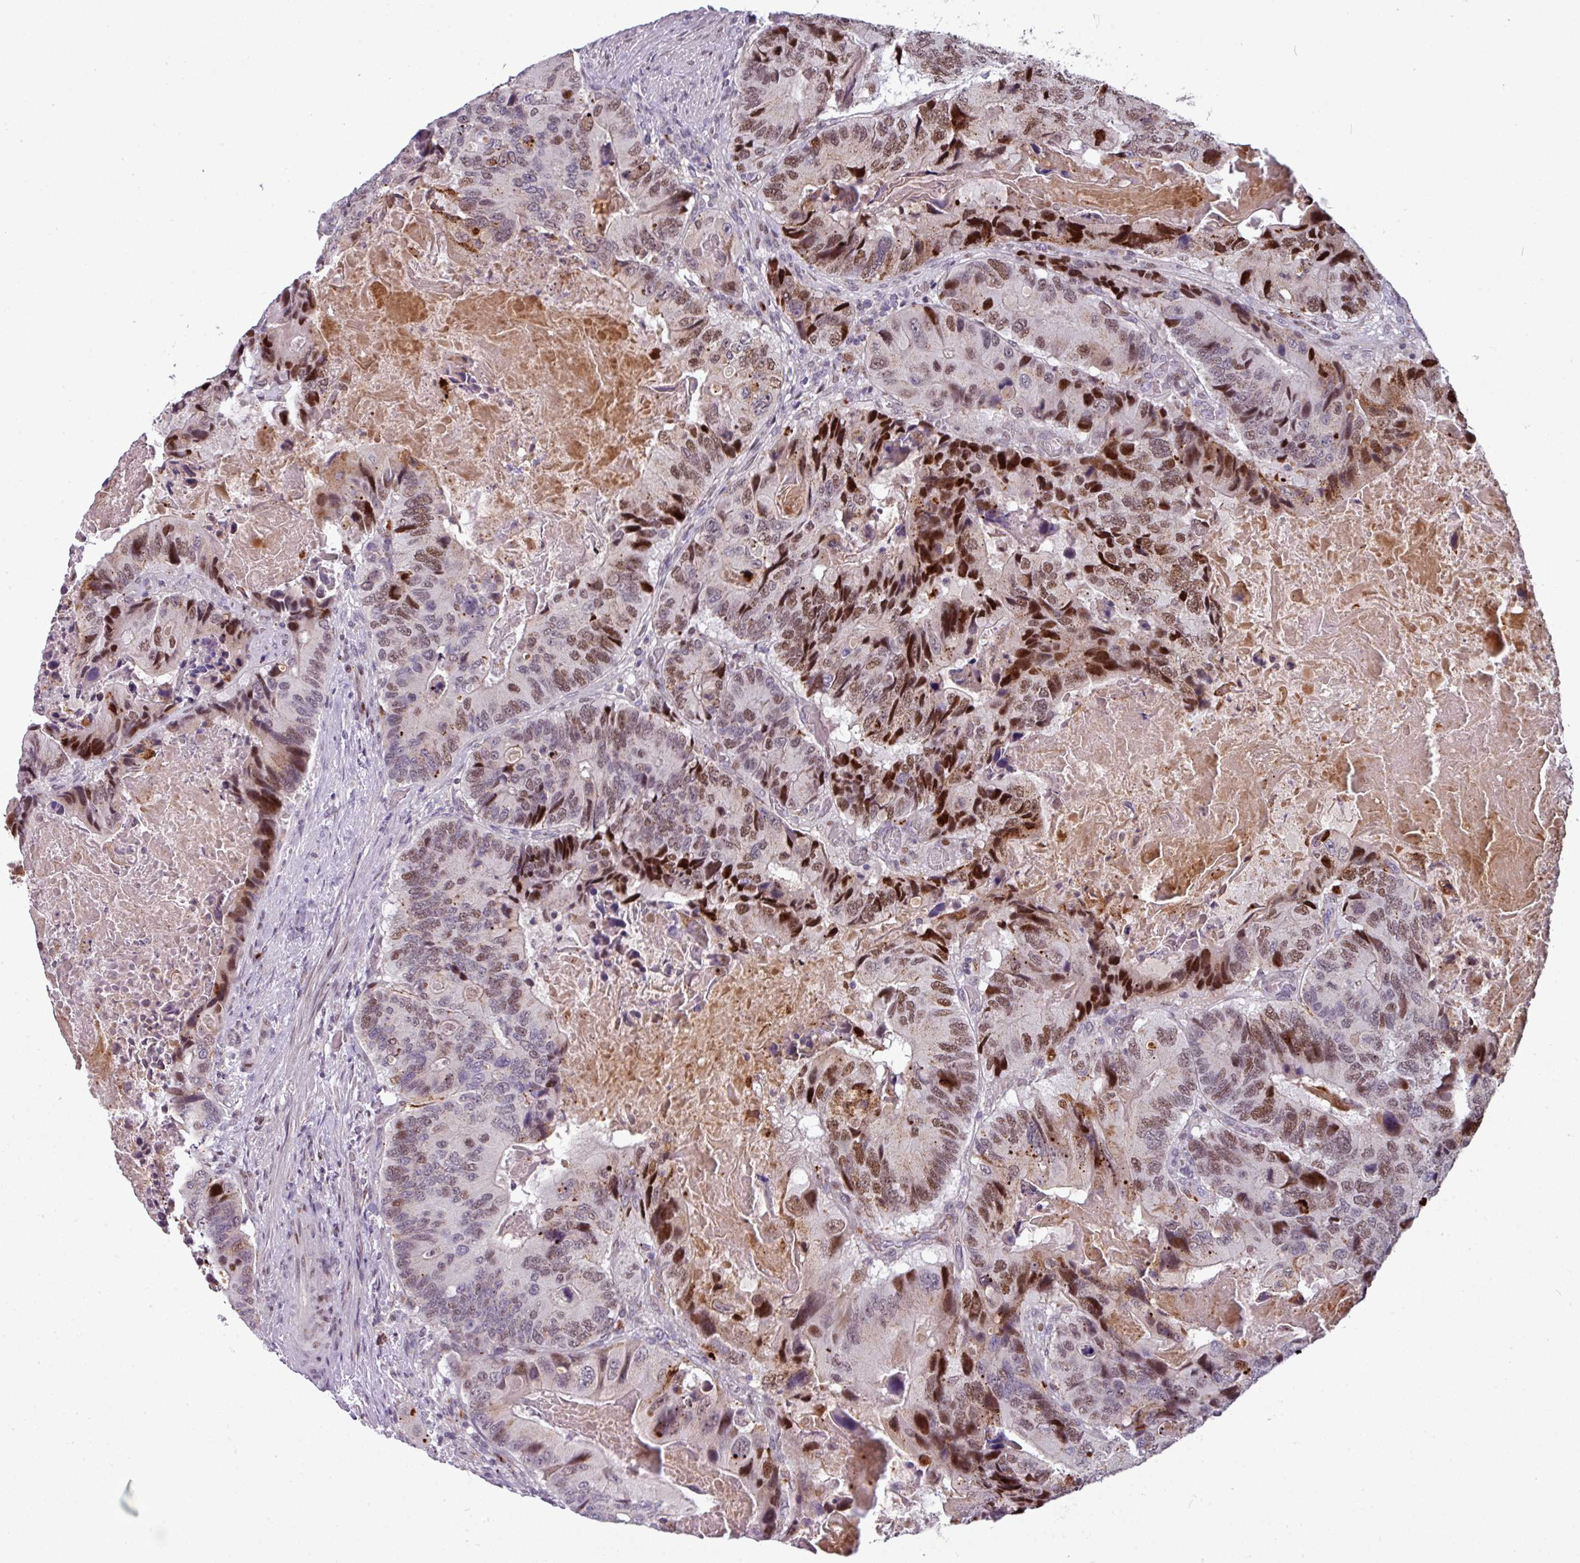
{"staining": {"intensity": "moderate", "quantity": ">75%", "location": "nuclear"}, "tissue": "colorectal cancer", "cell_type": "Tumor cells", "image_type": "cancer", "snomed": [{"axis": "morphology", "description": "Adenocarcinoma, NOS"}, {"axis": "topography", "description": "Colon"}], "caption": "Protein expression analysis of human colorectal adenocarcinoma reveals moderate nuclear staining in about >75% of tumor cells. Using DAB (3,3'-diaminobenzidine) (brown) and hematoxylin (blue) stains, captured at high magnification using brightfield microscopy.", "gene": "TMEFF1", "patient": {"sex": "male", "age": 84}}